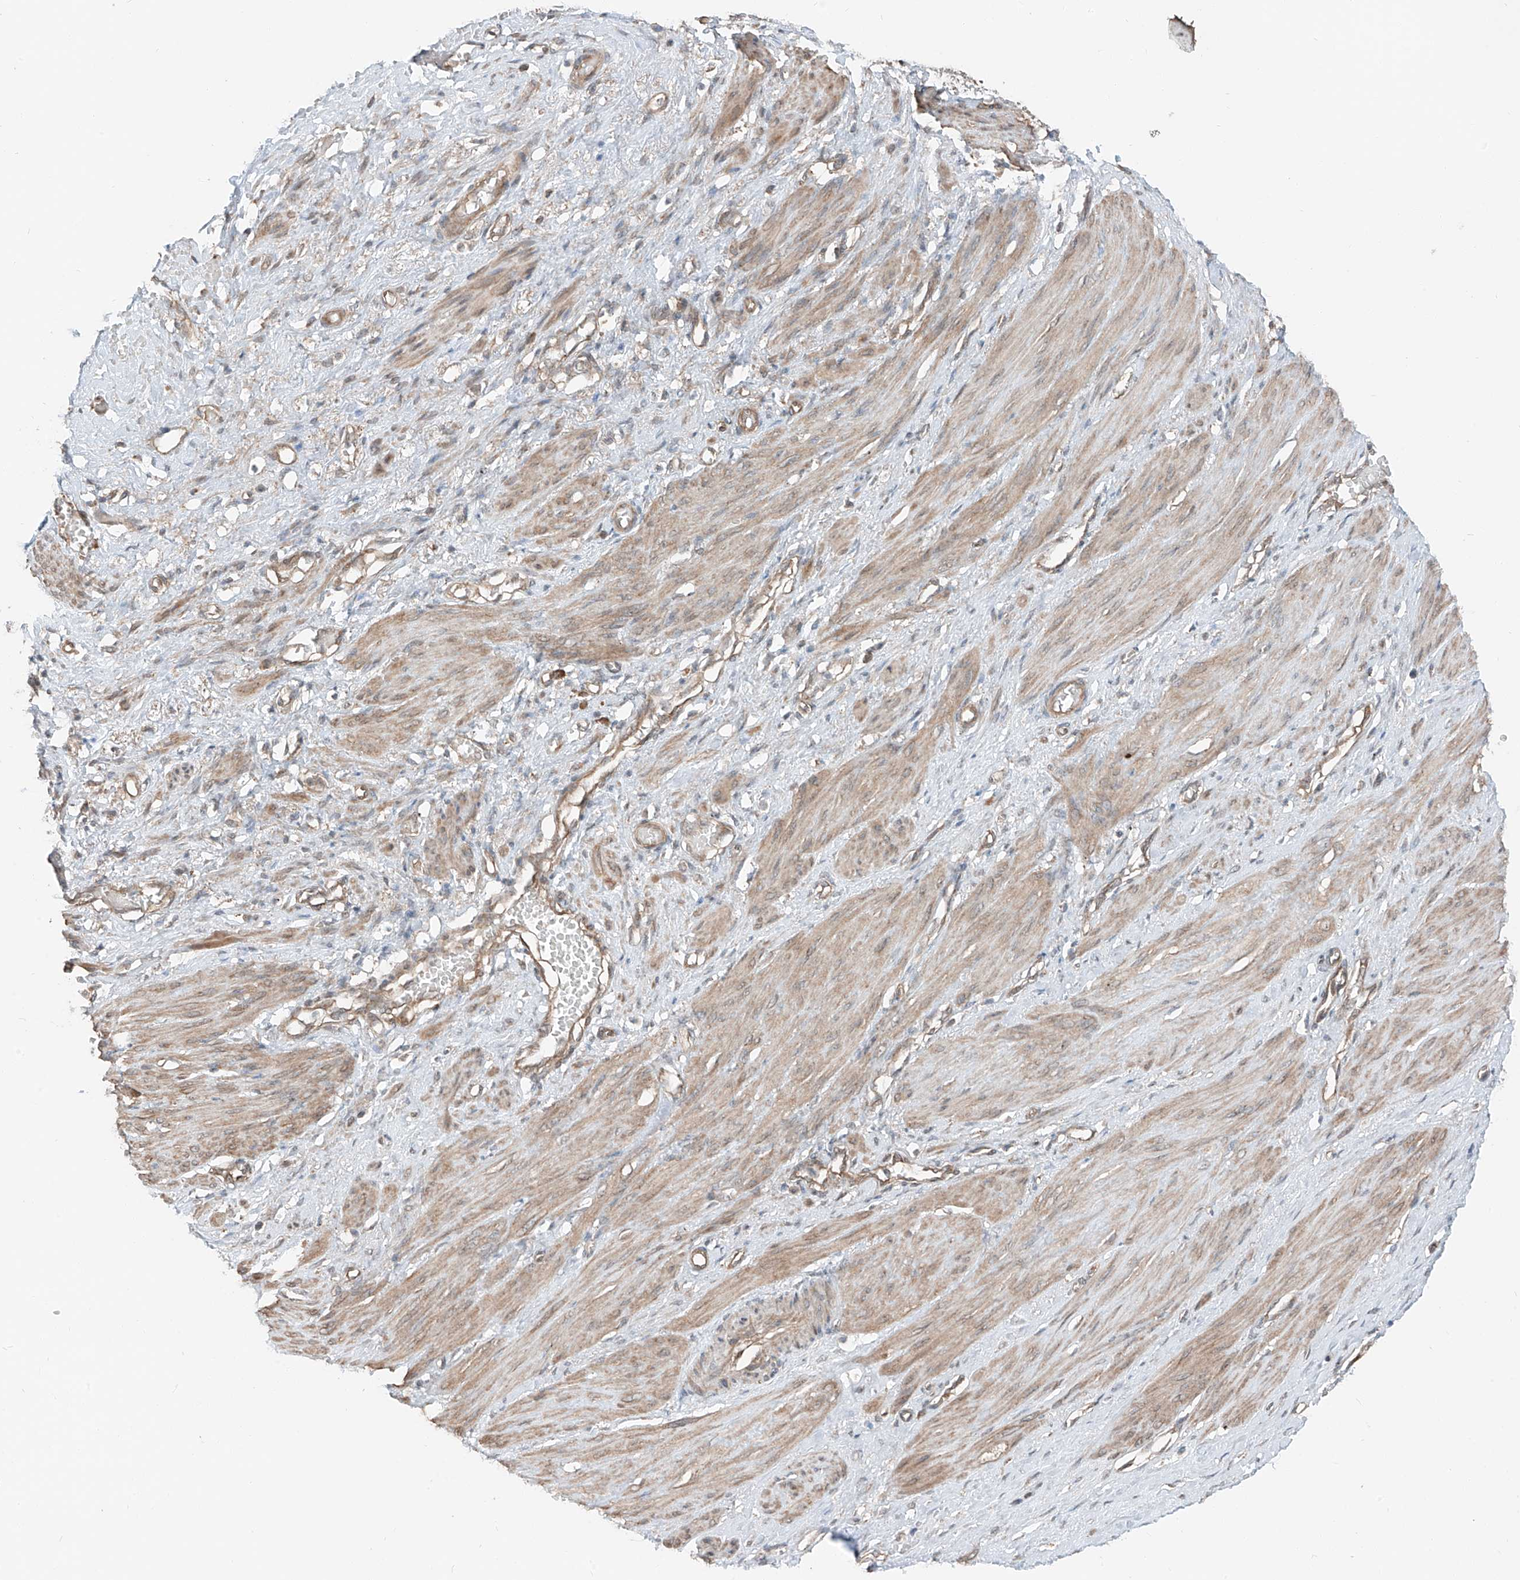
{"staining": {"intensity": "weak", "quantity": ">75%", "location": "cytoplasmic/membranous"}, "tissue": "smooth muscle", "cell_type": "Smooth muscle cells", "image_type": "normal", "snomed": [{"axis": "morphology", "description": "Normal tissue, NOS"}, {"axis": "topography", "description": "Endometrium"}], "caption": "Smooth muscle stained with immunohistochemistry exhibits weak cytoplasmic/membranous expression in about >75% of smooth muscle cells. (DAB (3,3'-diaminobenzidine) = brown stain, brightfield microscopy at high magnification).", "gene": "CEP162", "patient": {"sex": "female", "age": 33}}